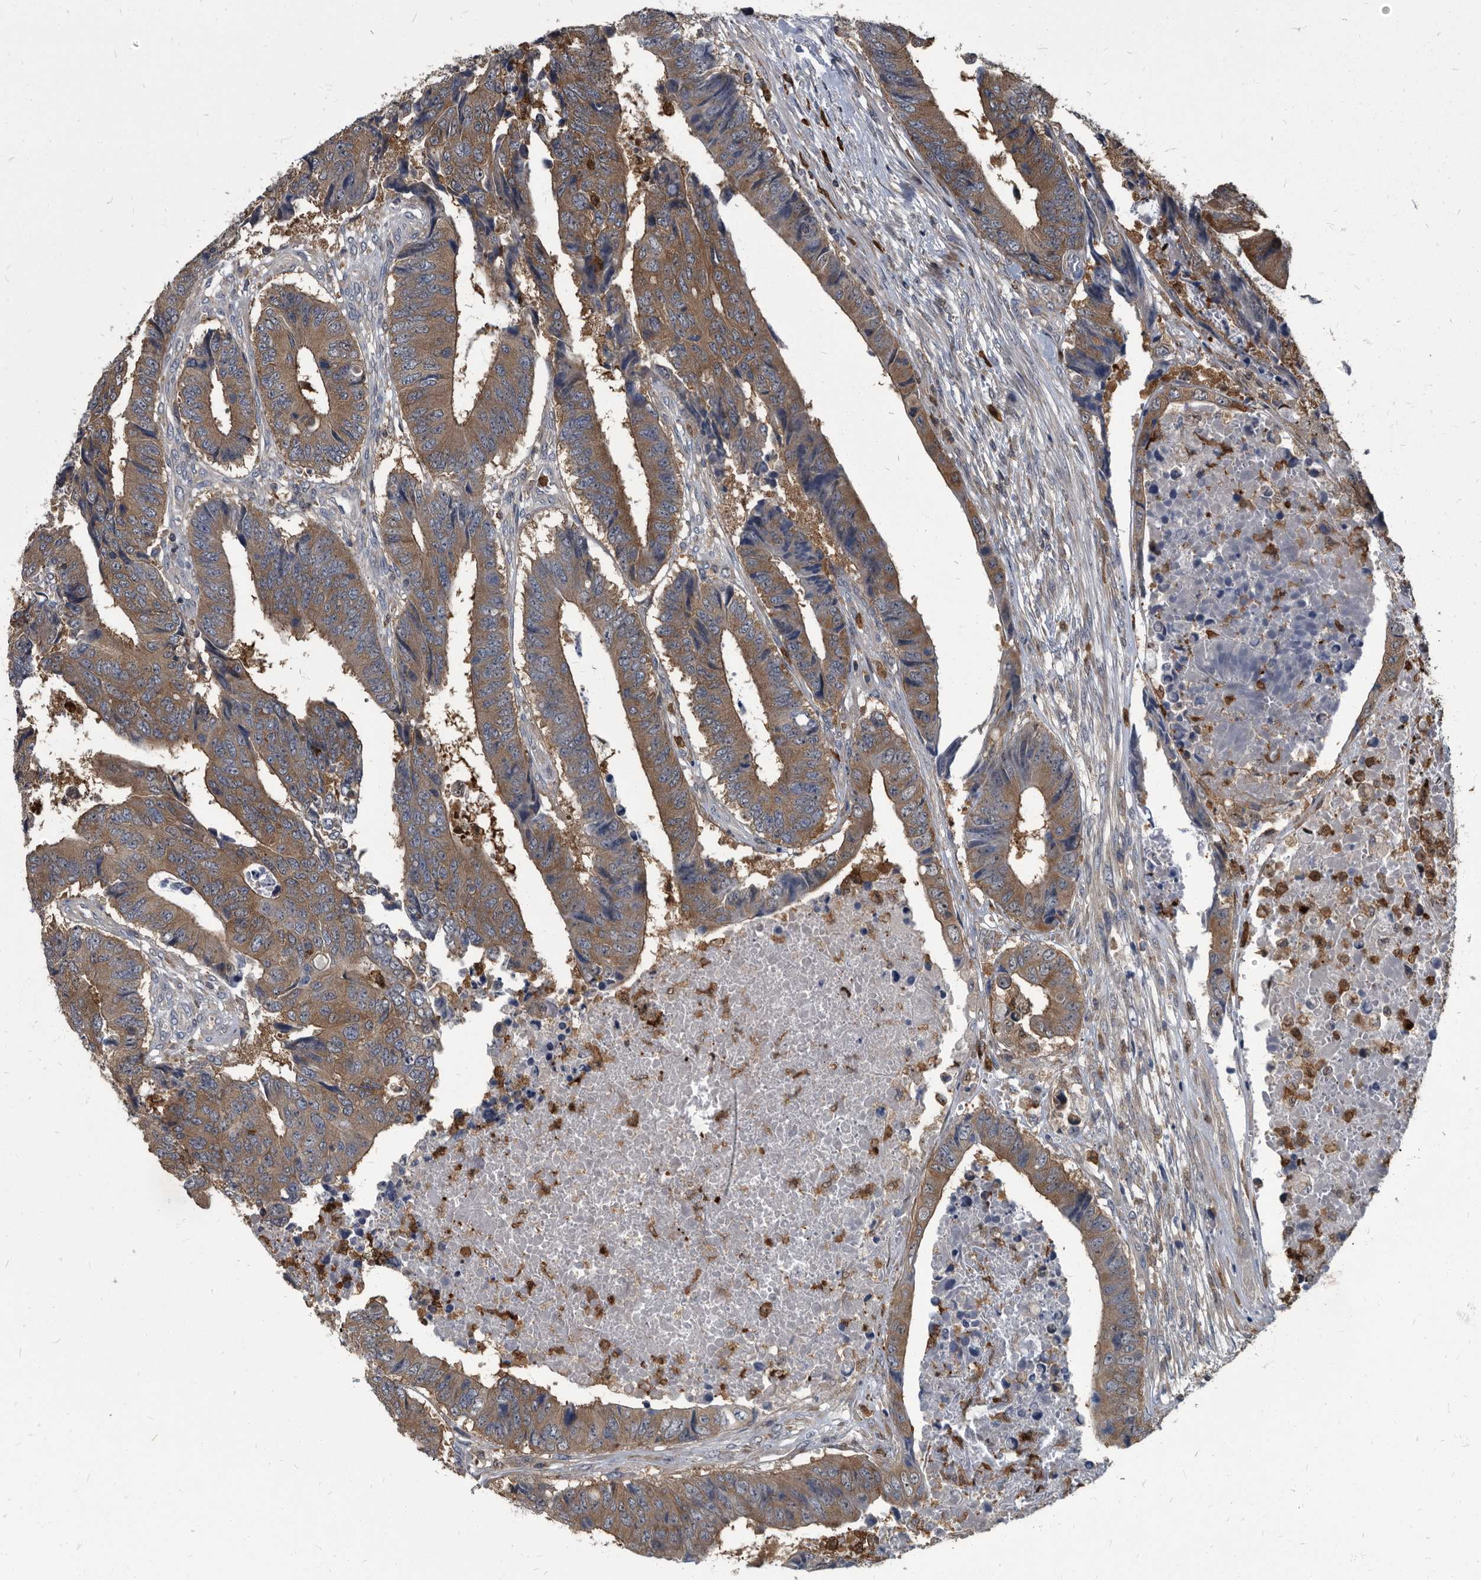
{"staining": {"intensity": "moderate", "quantity": ">75%", "location": "cytoplasmic/membranous"}, "tissue": "colorectal cancer", "cell_type": "Tumor cells", "image_type": "cancer", "snomed": [{"axis": "morphology", "description": "Adenocarcinoma, NOS"}, {"axis": "topography", "description": "Rectum"}], "caption": "Brown immunohistochemical staining in human colorectal cancer (adenocarcinoma) exhibits moderate cytoplasmic/membranous positivity in approximately >75% of tumor cells.", "gene": "CDV3", "patient": {"sex": "male", "age": 84}}